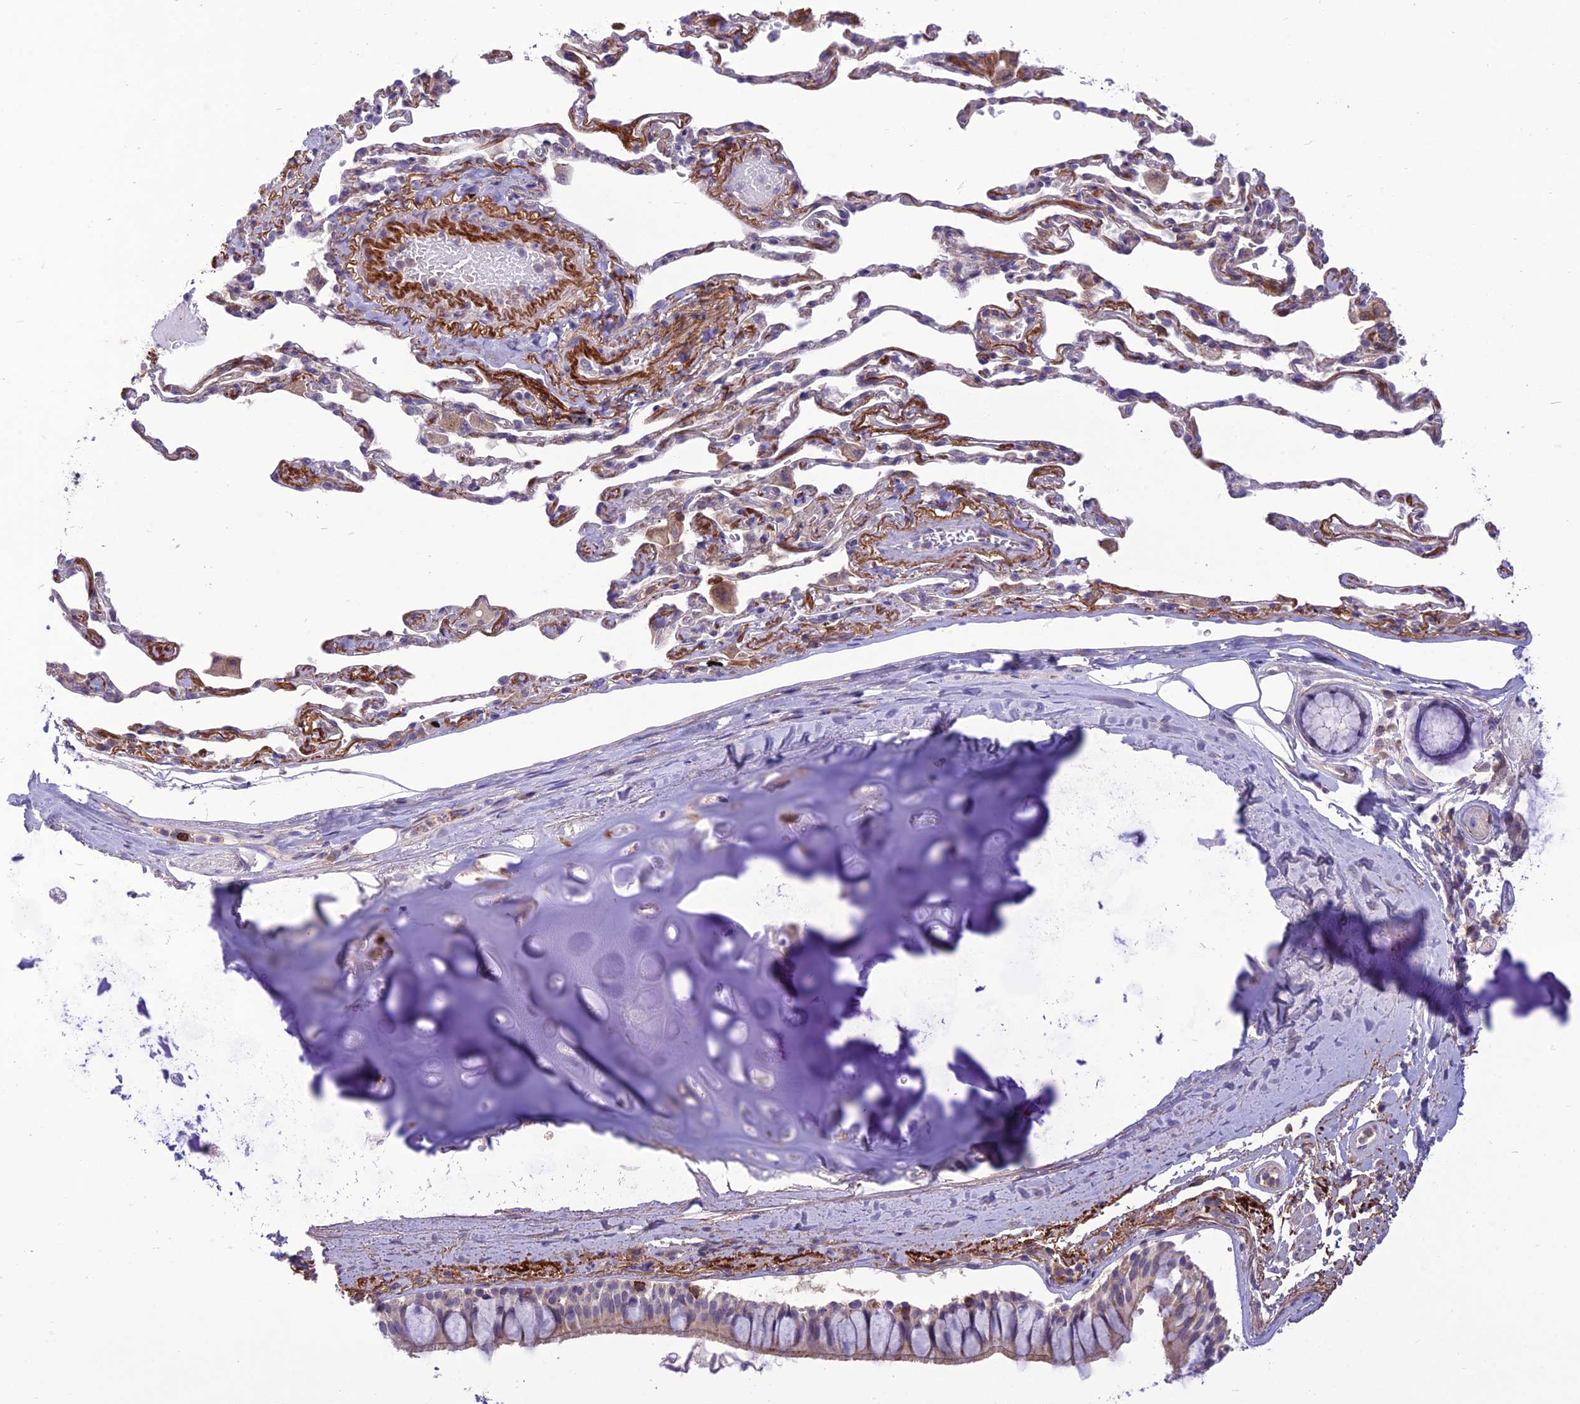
{"staining": {"intensity": "weak", "quantity": "25%-75%", "location": "cytoplasmic/membranous"}, "tissue": "bronchus", "cell_type": "Respiratory epithelial cells", "image_type": "normal", "snomed": [{"axis": "morphology", "description": "Normal tissue, NOS"}, {"axis": "topography", "description": "Cartilage tissue"}], "caption": "Respiratory epithelial cells exhibit weak cytoplasmic/membranous expression in about 25%-75% of cells in benign bronchus.", "gene": "ITGAE", "patient": {"sex": "male", "age": 63}}